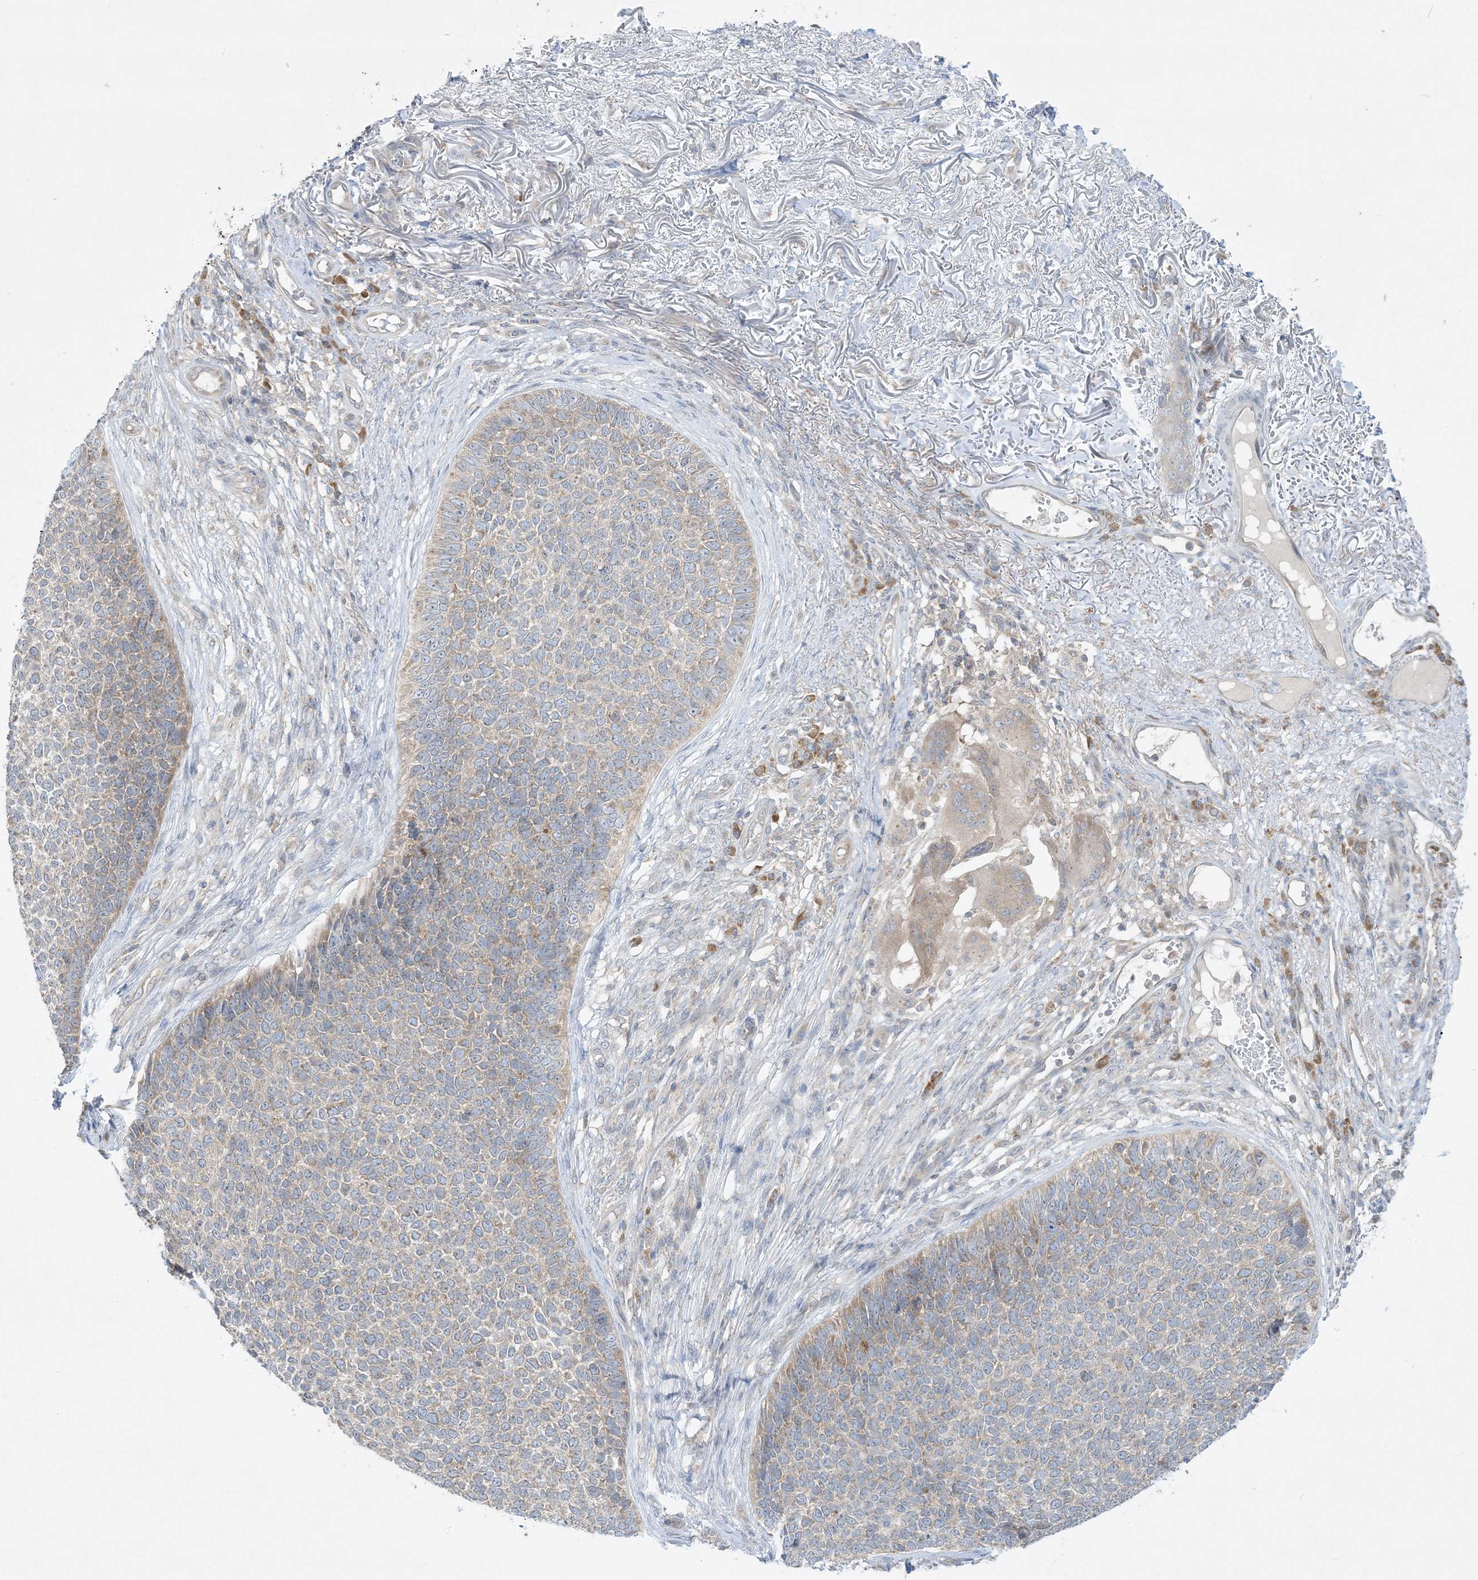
{"staining": {"intensity": "weak", "quantity": "25%-75%", "location": "cytoplasmic/membranous"}, "tissue": "skin cancer", "cell_type": "Tumor cells", "image_type": "cancer", "snomed": [{"axis": "morphology", "description": "Basal cell carcinoma"}, {"axis": "topography", "description": "Skin"}], "caption": "Skin cancer stained with immunohistochemistry reveals weak cytoplasmic/membranous expression in about 25%-75% of tumor cells. (DAB = brown stain, brightfield microscopy at high magnification).", "gene": "RPP40", "patient": {"sex": "female", "age": 84}}